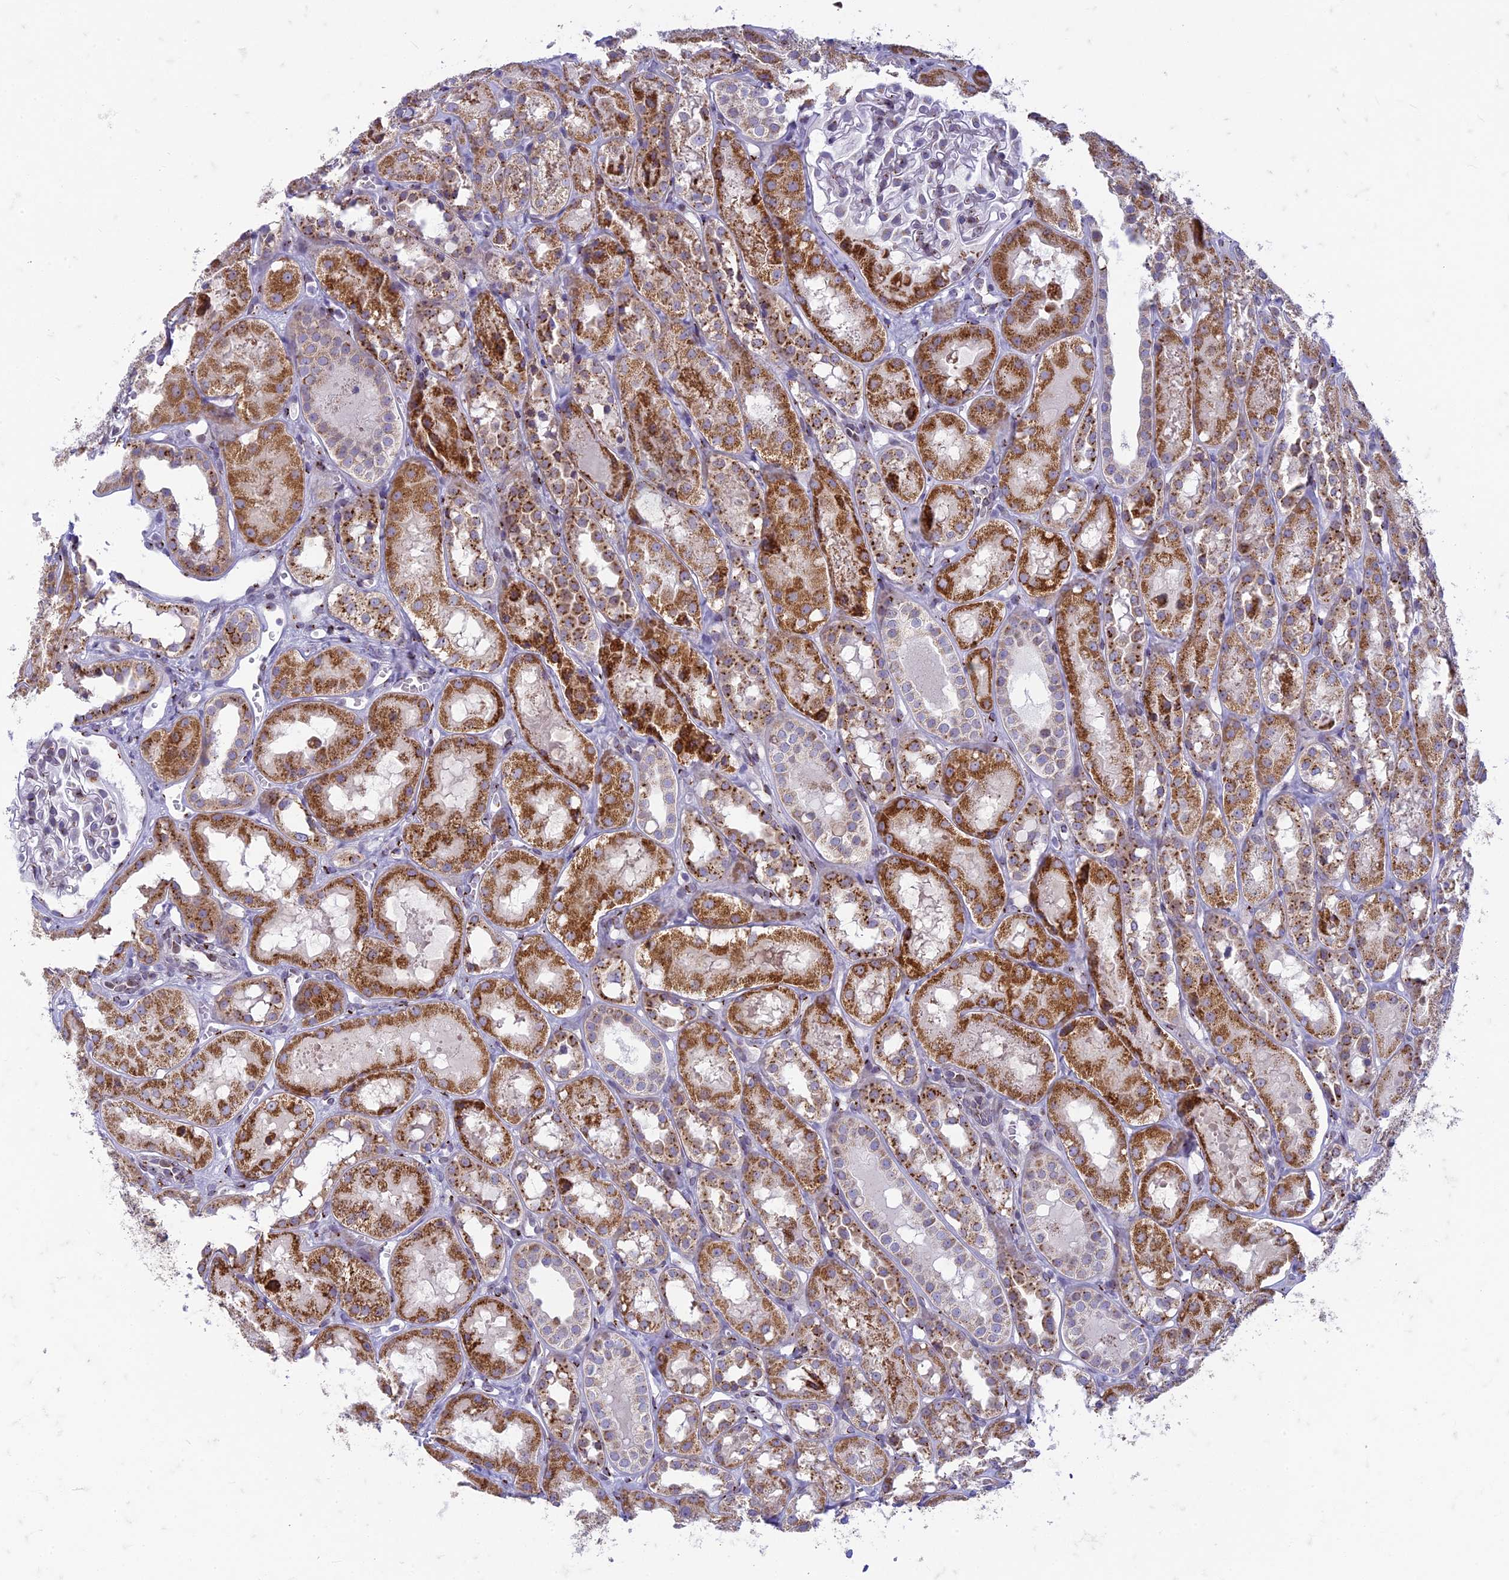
{"staining": {"intensity": "negative", "quantity": "none", "location": "none"}, "tissue": "kidney", "cell_type": "Cells in glomeruli", "image_type": "normal", "snomed": [{"axis": "morphology", "description": "Normal tissue, NOS"}, {"axis": "topography", "description": "Kidney"}], "caption": "Protein analysis of unremarkable kidney shows no significant expression in cells in glomeruli.", "gene": "FAM3C", "patient": {"sex": "male", "age": 16}}